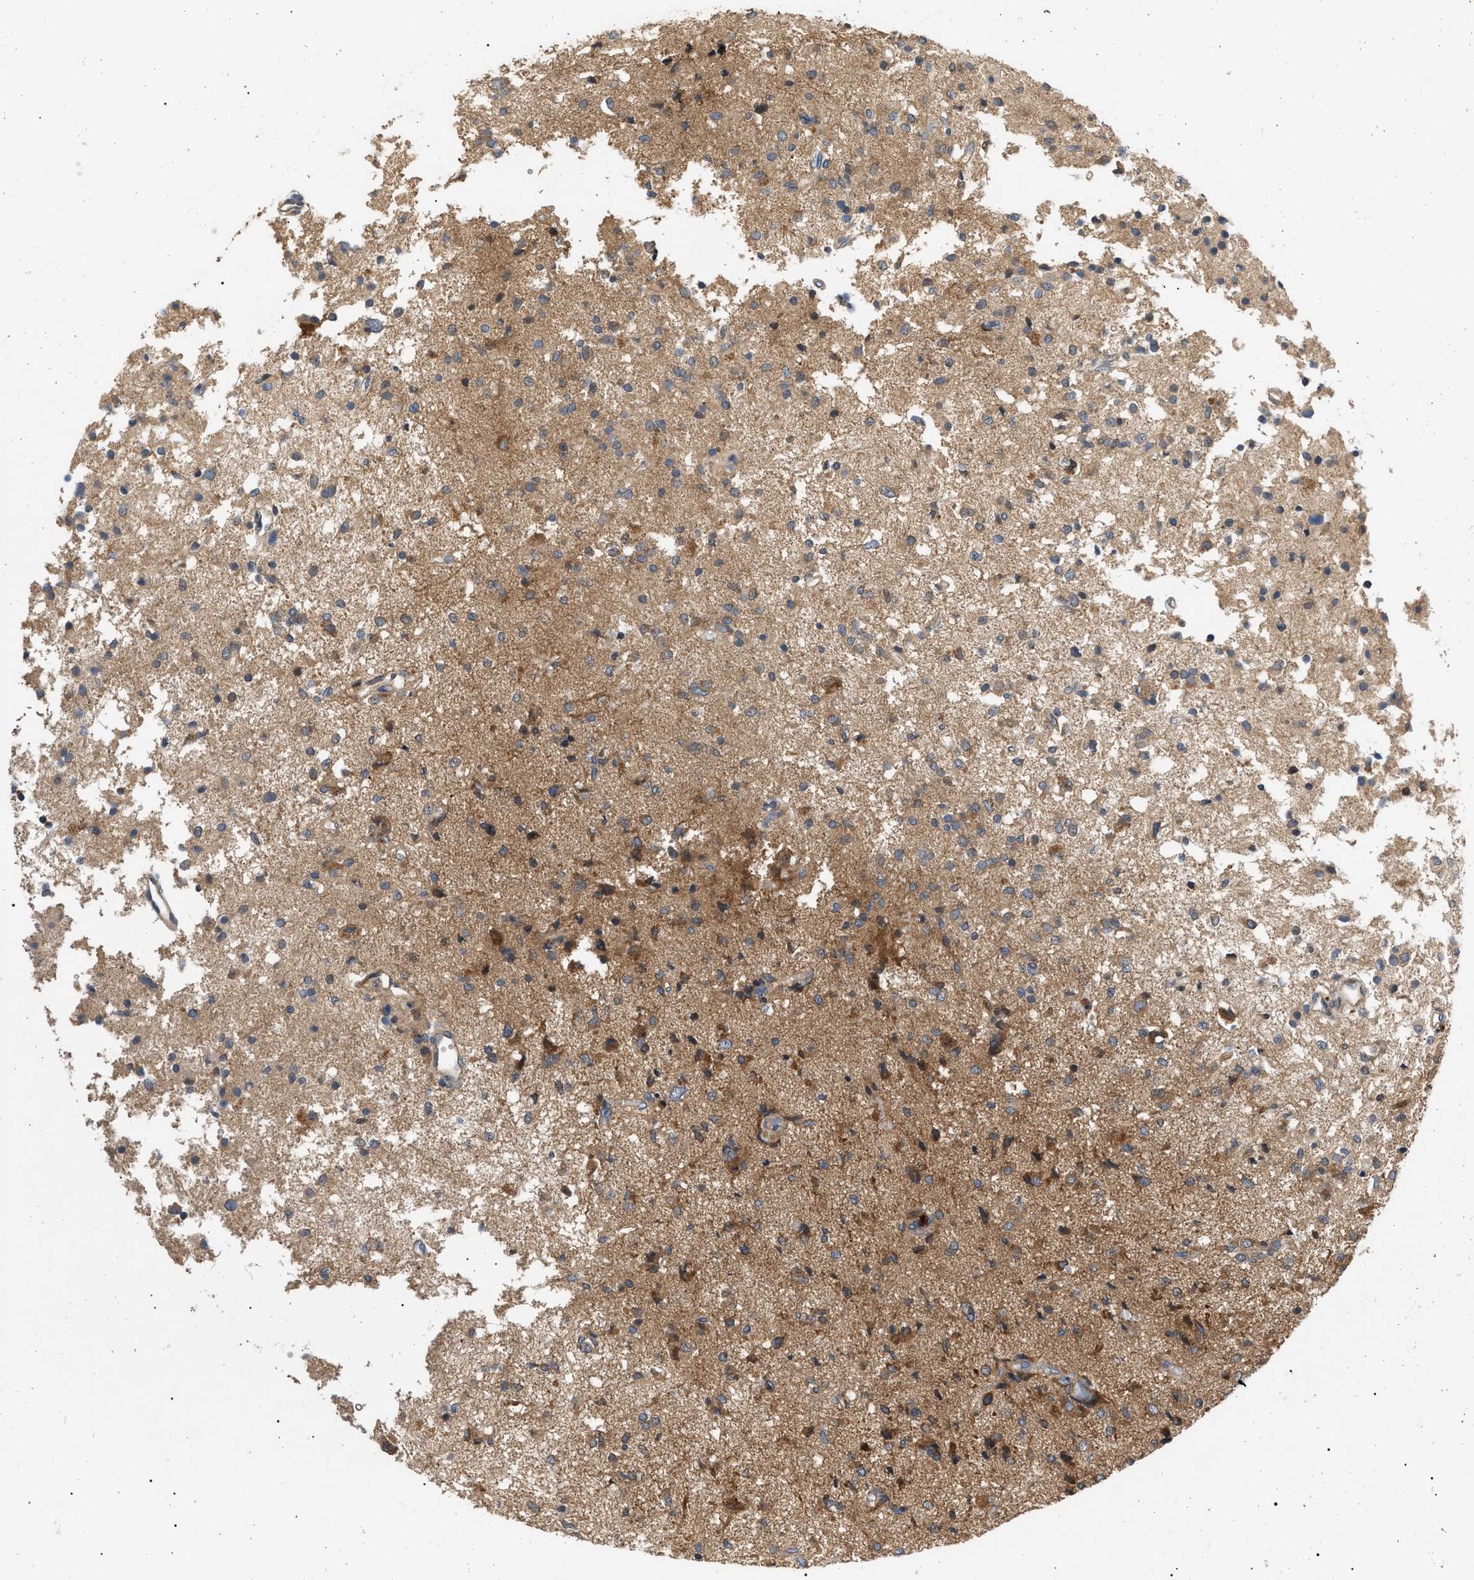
{"staining": {"intensity": "moderate", "quantity": ">75%", "location": "cytoplasmic/membranous"}, "tissue": "glioma", "cell_type": "Tumor cells", "image_type": "cancer", "snomed": [{"axis": "morphology", "description": "Glioma, malignant, High grade"}, {"axis": "topography", "description": "Brain"}], "caption": "Glioma stained for a protein exhibits moderate cytoplasmic/membranous positivity in tumor cells. The protein of interest is shown in brown color, while the nuclei are stained blue.", "gene": "PPM1B", "patient": {"sex": "female", "age": 59}}